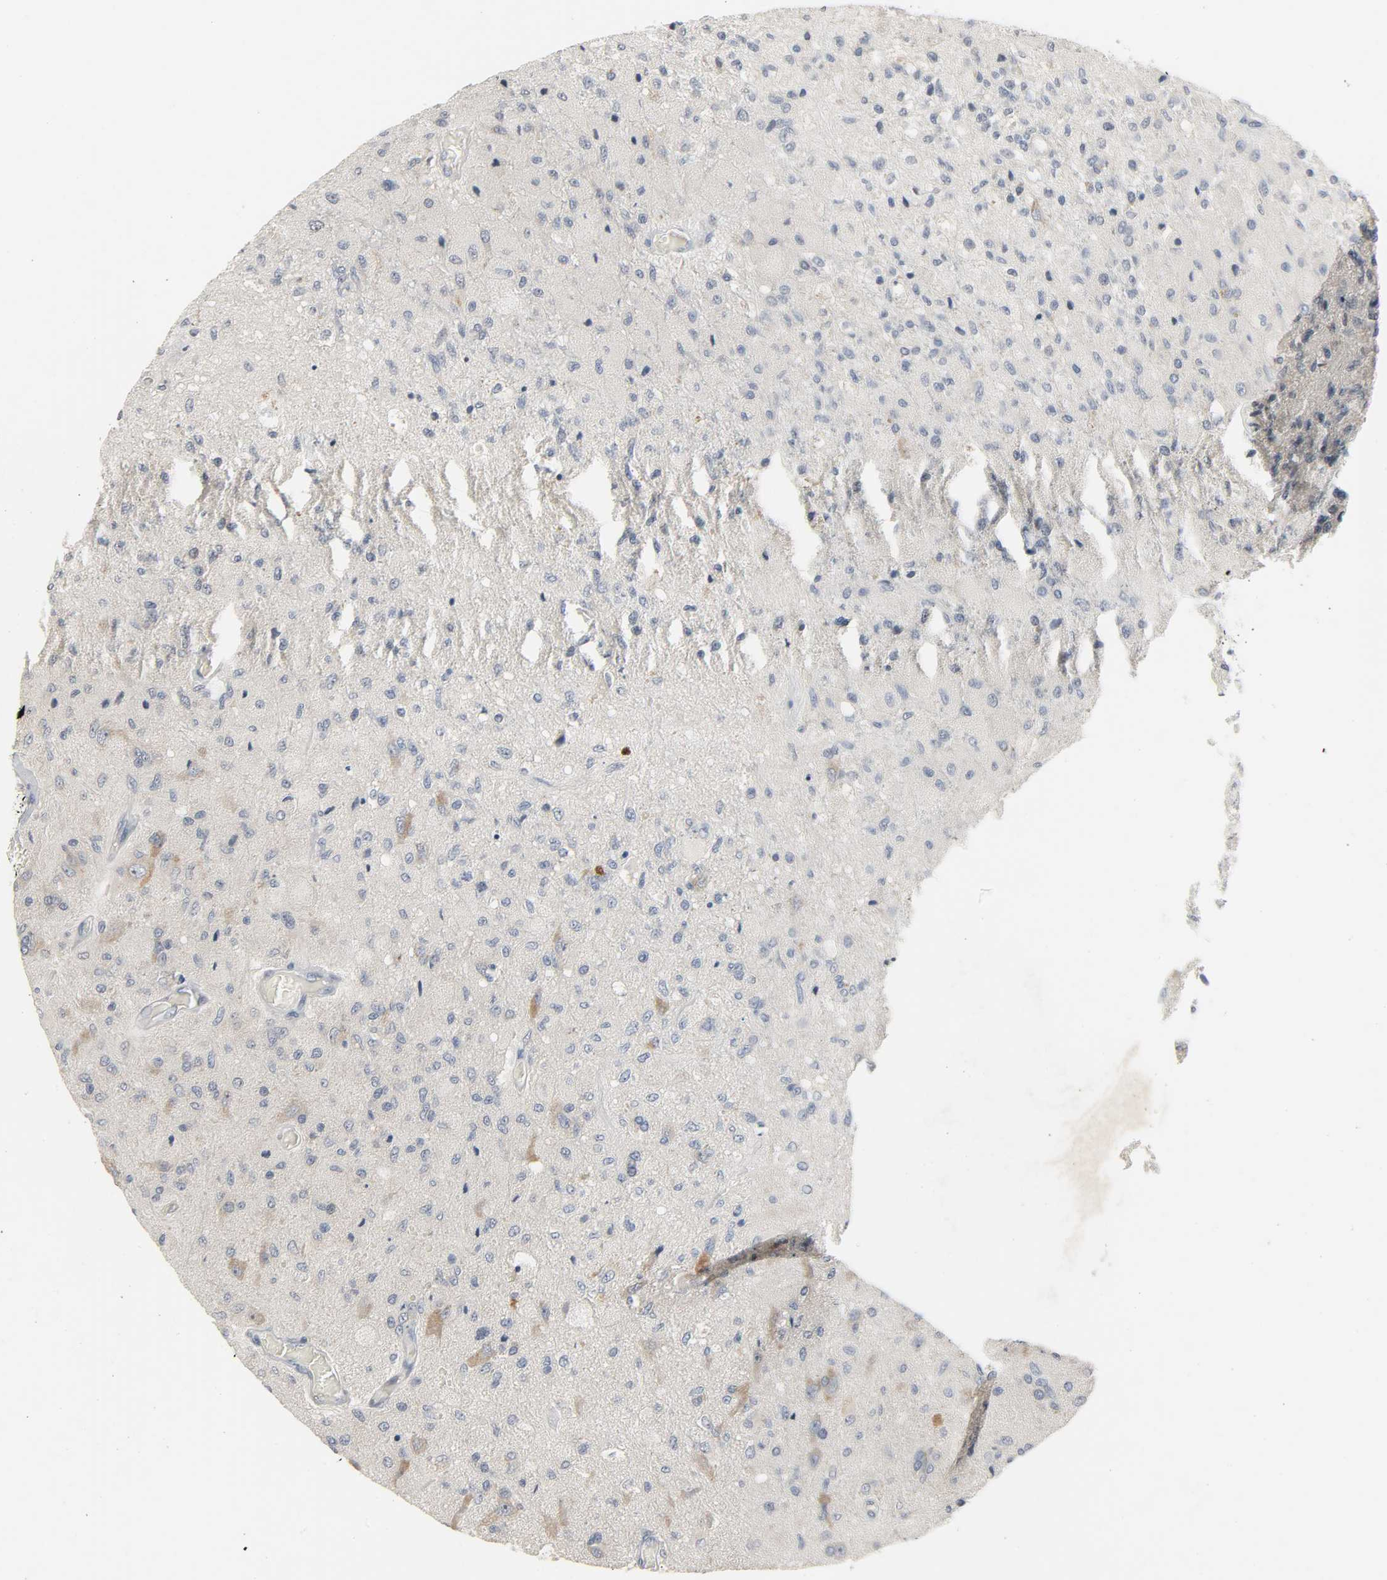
{"staining": {"intensity": "weak", "quantity": "<25%", "location": "cytoplasmic/membranous"}, "tissue": "glioma", "cell_type": "Tumor cells", "image_type": "cancer", "snomed": [{"axis": "morphology", "description": "Normal tissue, NOS"}, {"axis": "morphology", "description": "Glioma, malignant, High grade"}, {"axis": "topography", "description": "Cerebral cortex"}], "caption": "Tumor cells show no significant protein expression in high-grade glioma (malignant). Brightfield microscopy of immunohistochemistry (IHC) stained with DAB (3,3'-diaminobenzidine) (brown) and hematoxylin (blue), captured at high magnification.", "gene": "CD4", "patient": {"sex": "male", "age": 77}}